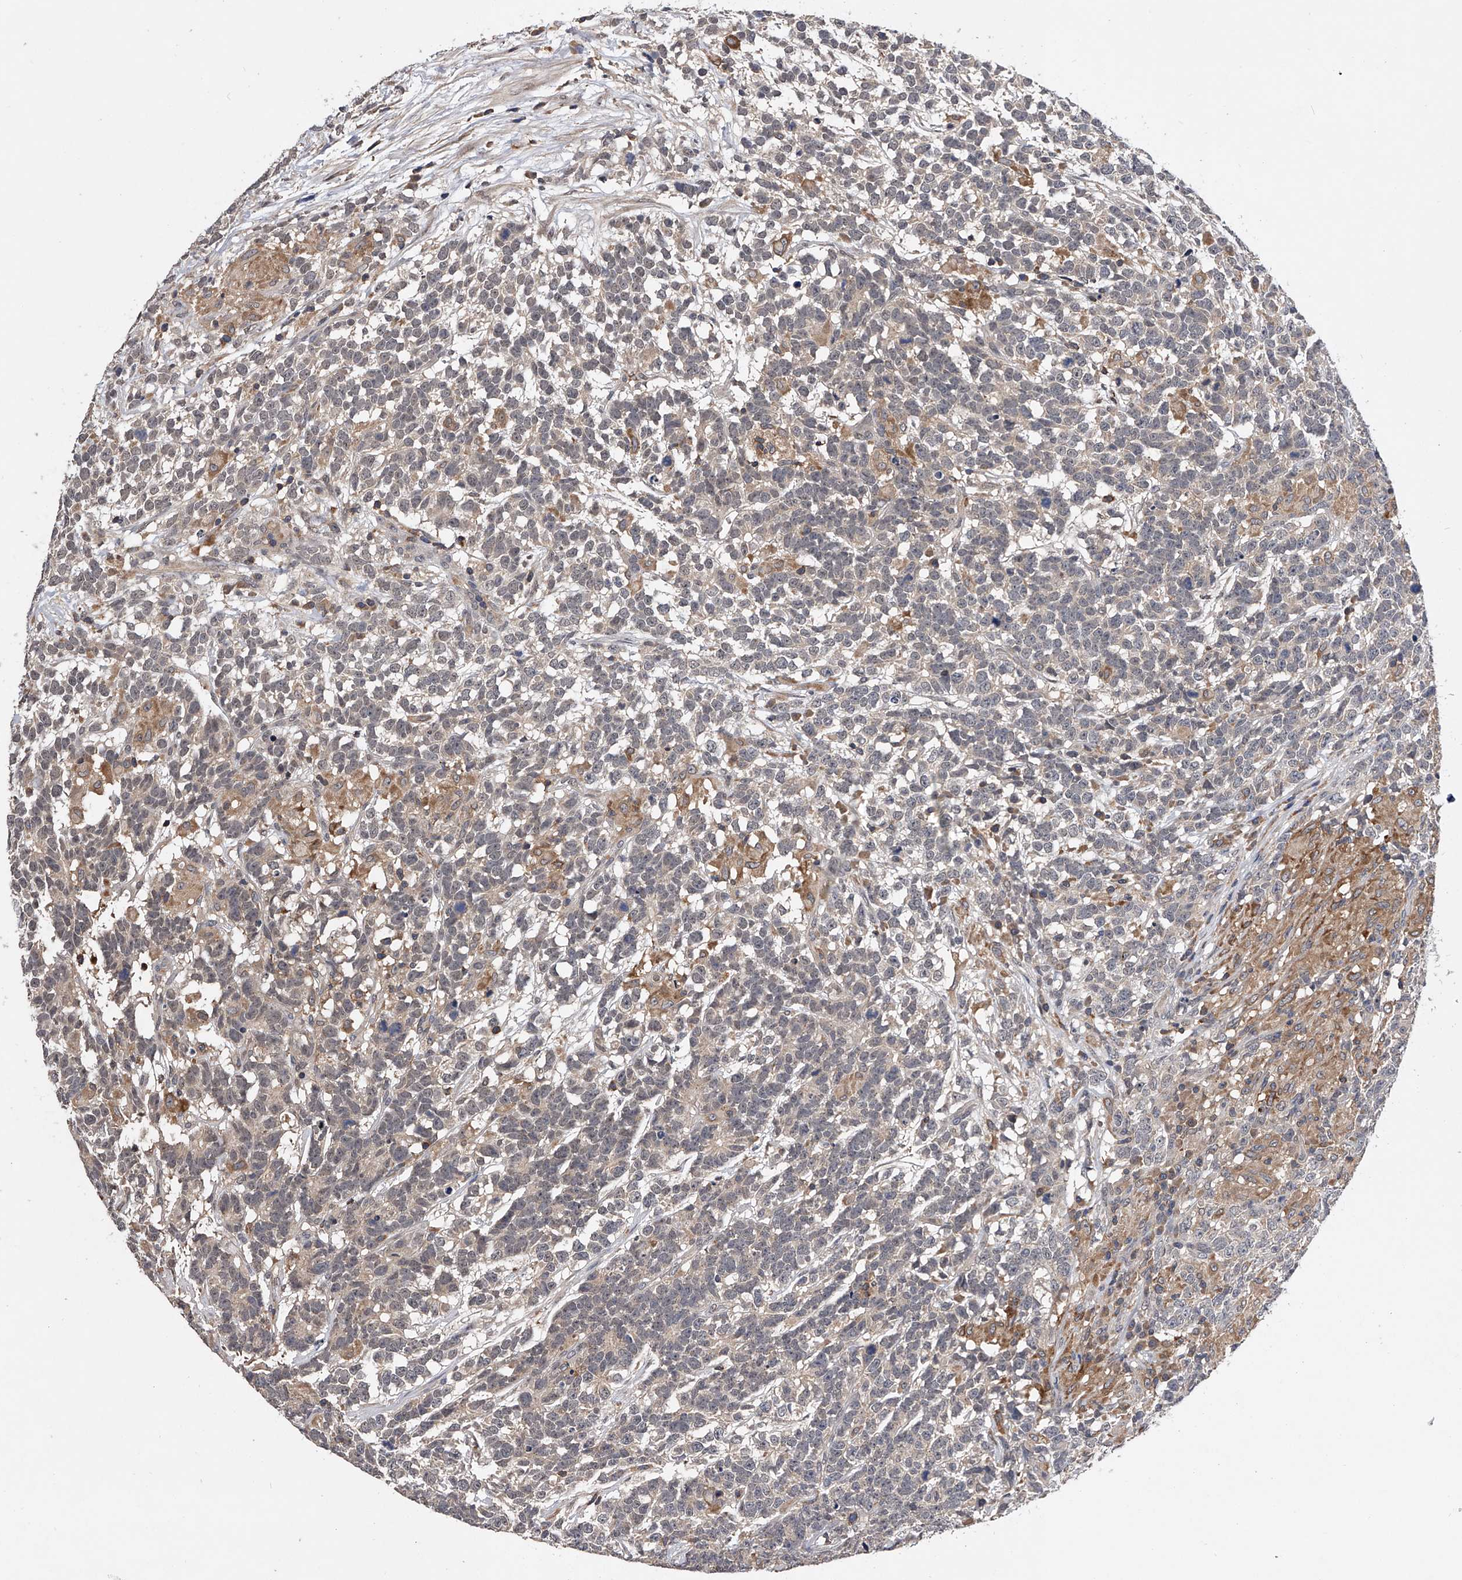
{"staining": {"intensity": "weak", "quantity": "<25%", "location": "cytoplasmic/membranous,nuclear"}, "tissue": "testis cancer", "cell_type": "Tumor cells", "image_type": "cancer", "snomed": [{"axis": "morphology", "description": "Carcinoma, Embryonal, NOS"}, {"axis": "topography", "description": "Testis"}], "caption": "This micrograph is of embryonal carcinoma (testis) stained with immunohistochemistry to label a protein in brown with the nuclei are counter-stained blue. There is no positivity in tumor cells.", "gene": "ZNF30", "patient": {"sex": "male", "age": 26}}